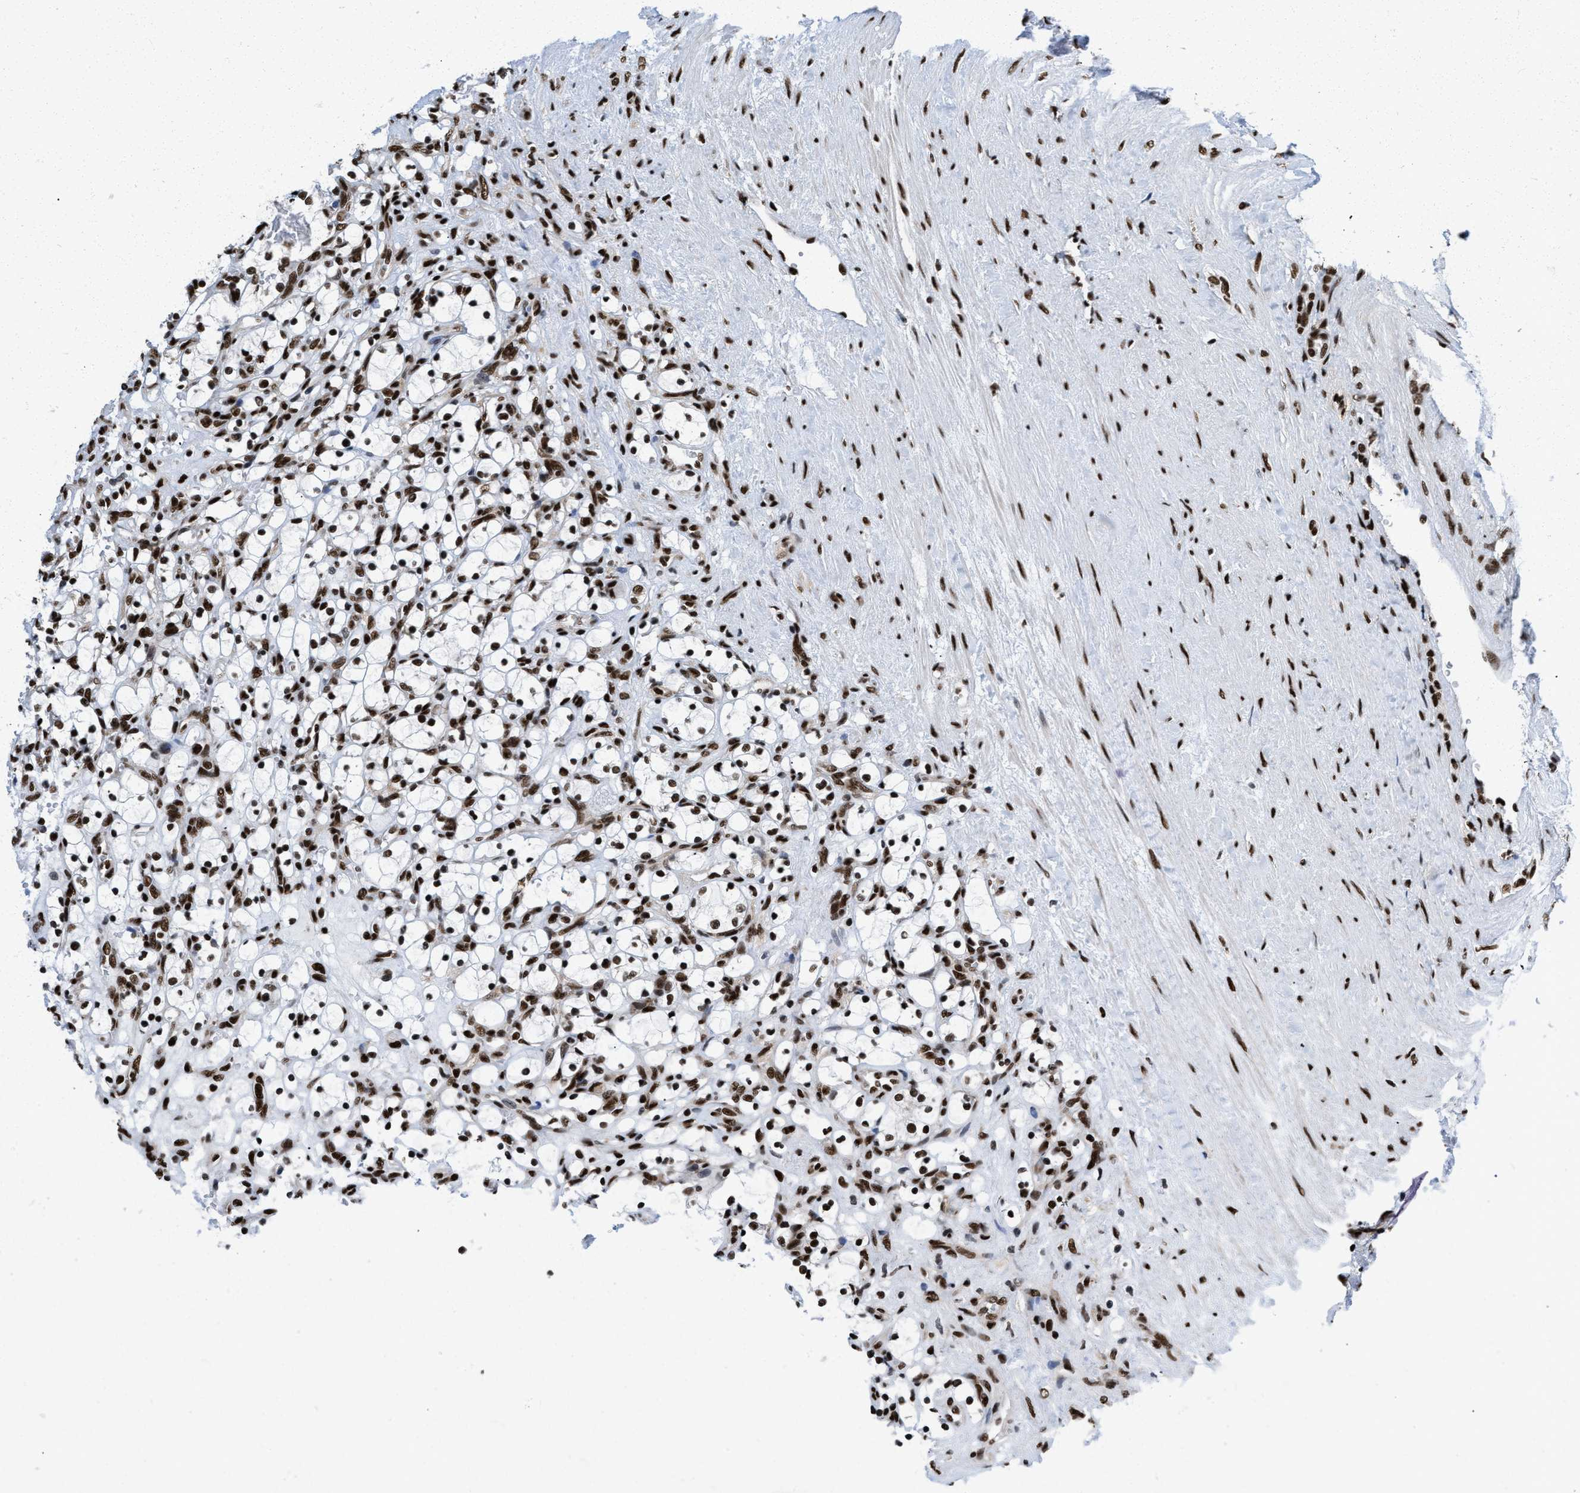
{"staining": {"intensity": "strong", "quantity": ">75%", "location": "nuclear"}, "tissue": "renal cancer", "cell_type": "Tumor cells", "image_type": "cancer", "snomed": [{"axis": "morphology", "description": "Adenocarcinoma, NOS"}, {"axis": "topography", "description": "Kidney"}], "caption": "Renal cancer stained for a protein reveals strong nuclear positivity in tumor cells.", "gene": "CREB1", "patient": {"sex": "female", "age": 69}}